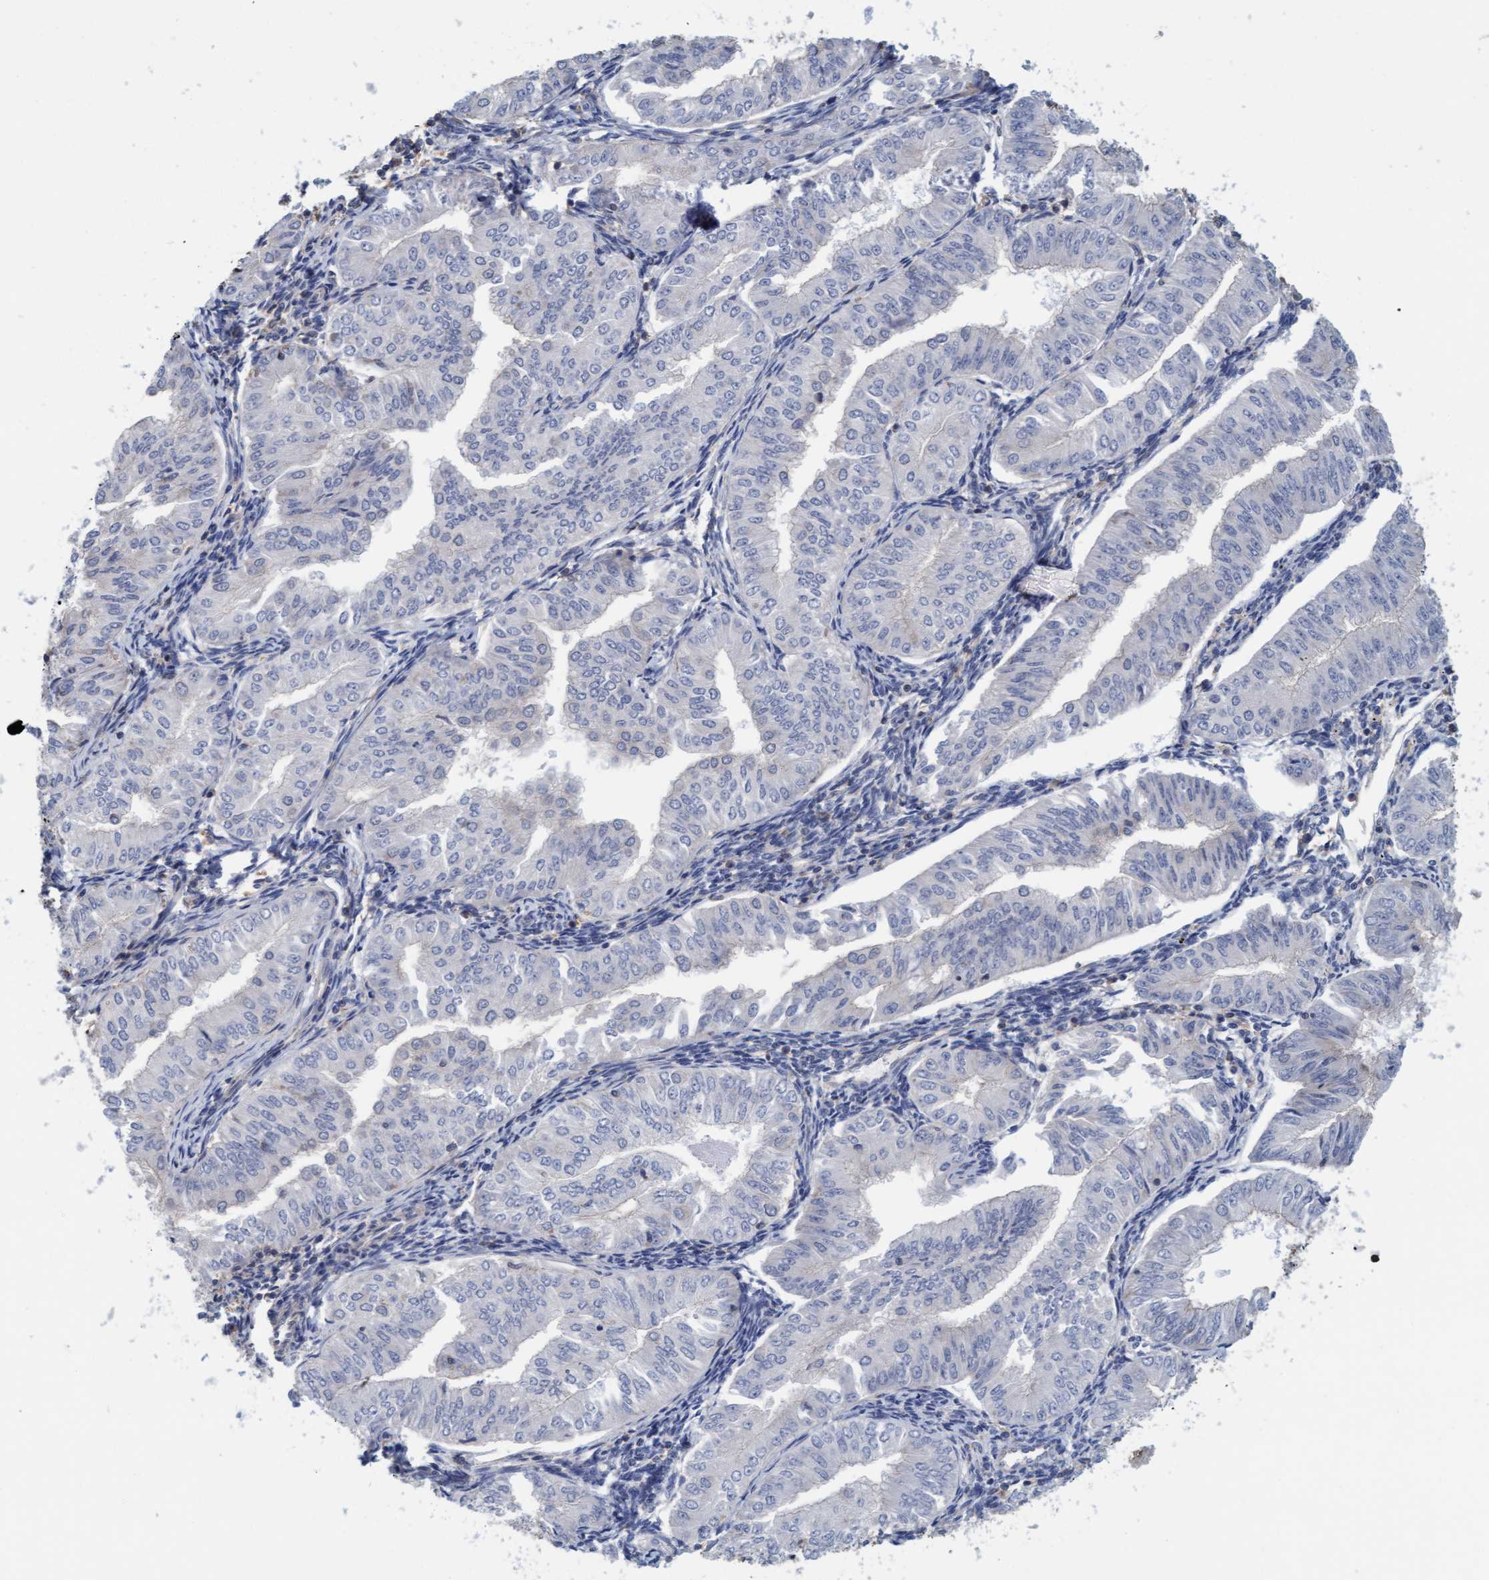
{"staining": {"intensity": "negative", "quantity": "none", "location": "none"}, "tissue": "endometrial cancer", "cell_type": "Tumor cells", "image_type": "cancer", "snomed": [{"axis": "morphology", "description": "Normal tissue, NOS"}, {"axis": "morphology", "description": "Adenocarcinoma, NOS"}, {"axis": "topography", "description": "Endometrium"}], "caption": "High magnification brightfield microscopy of endometrial cancer (adenocarcinoma) stained with DAB (brown) and counterstained with hematoxylin (blue): tumor cells show no significant staining.", "gene": "FXR2", "patient": {"sex": "female", "age": 53}}